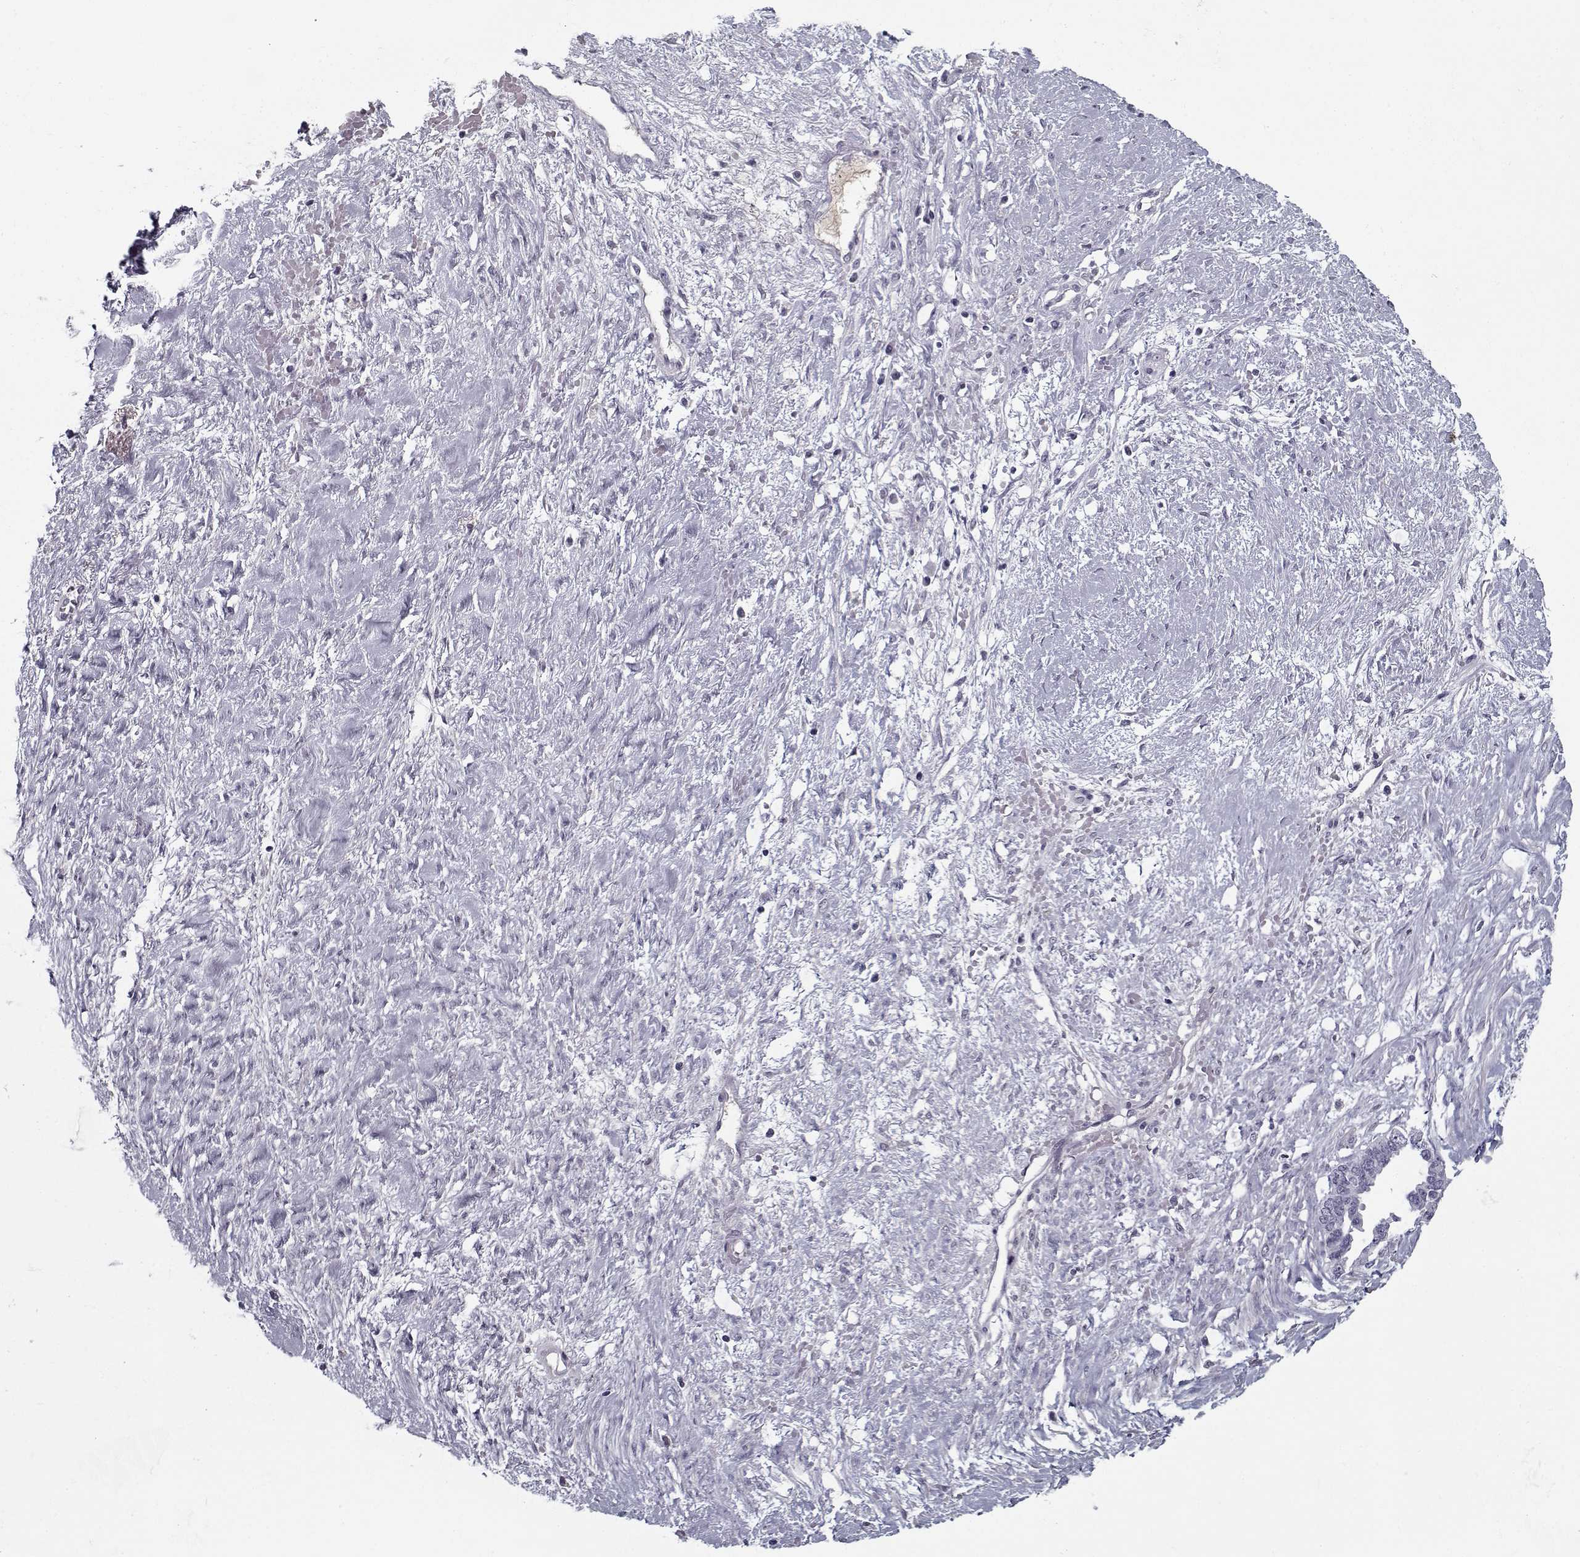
{"staining": {"intensity": "negative", "quantity": "none", "location": "none"}, "tissue": "ovarian cancer", "cell_type": "Tumor cells", "image_type": "cancer", "snomed": [{"axis": "morphology", "description": "Cystadenocarcinoma, serous, NOS"}, {"axis": "topography", "description": "Ovary"}], "caption": "DAB (3,3'-diaminobenzidine) immunohistochemical staining of ovarian serous cystadenocarcinoma demonstrates no significant positivity in tumor cells. (Stains: DAB (3,3'-diaminobenzidine) immunohistochemistry (IHC) with hematoxylin counter stain, Microscopy: brightfield microscopy at high magnification).", "gene": "SPACA9", "patient": {"sex": "female", "age": 69}}